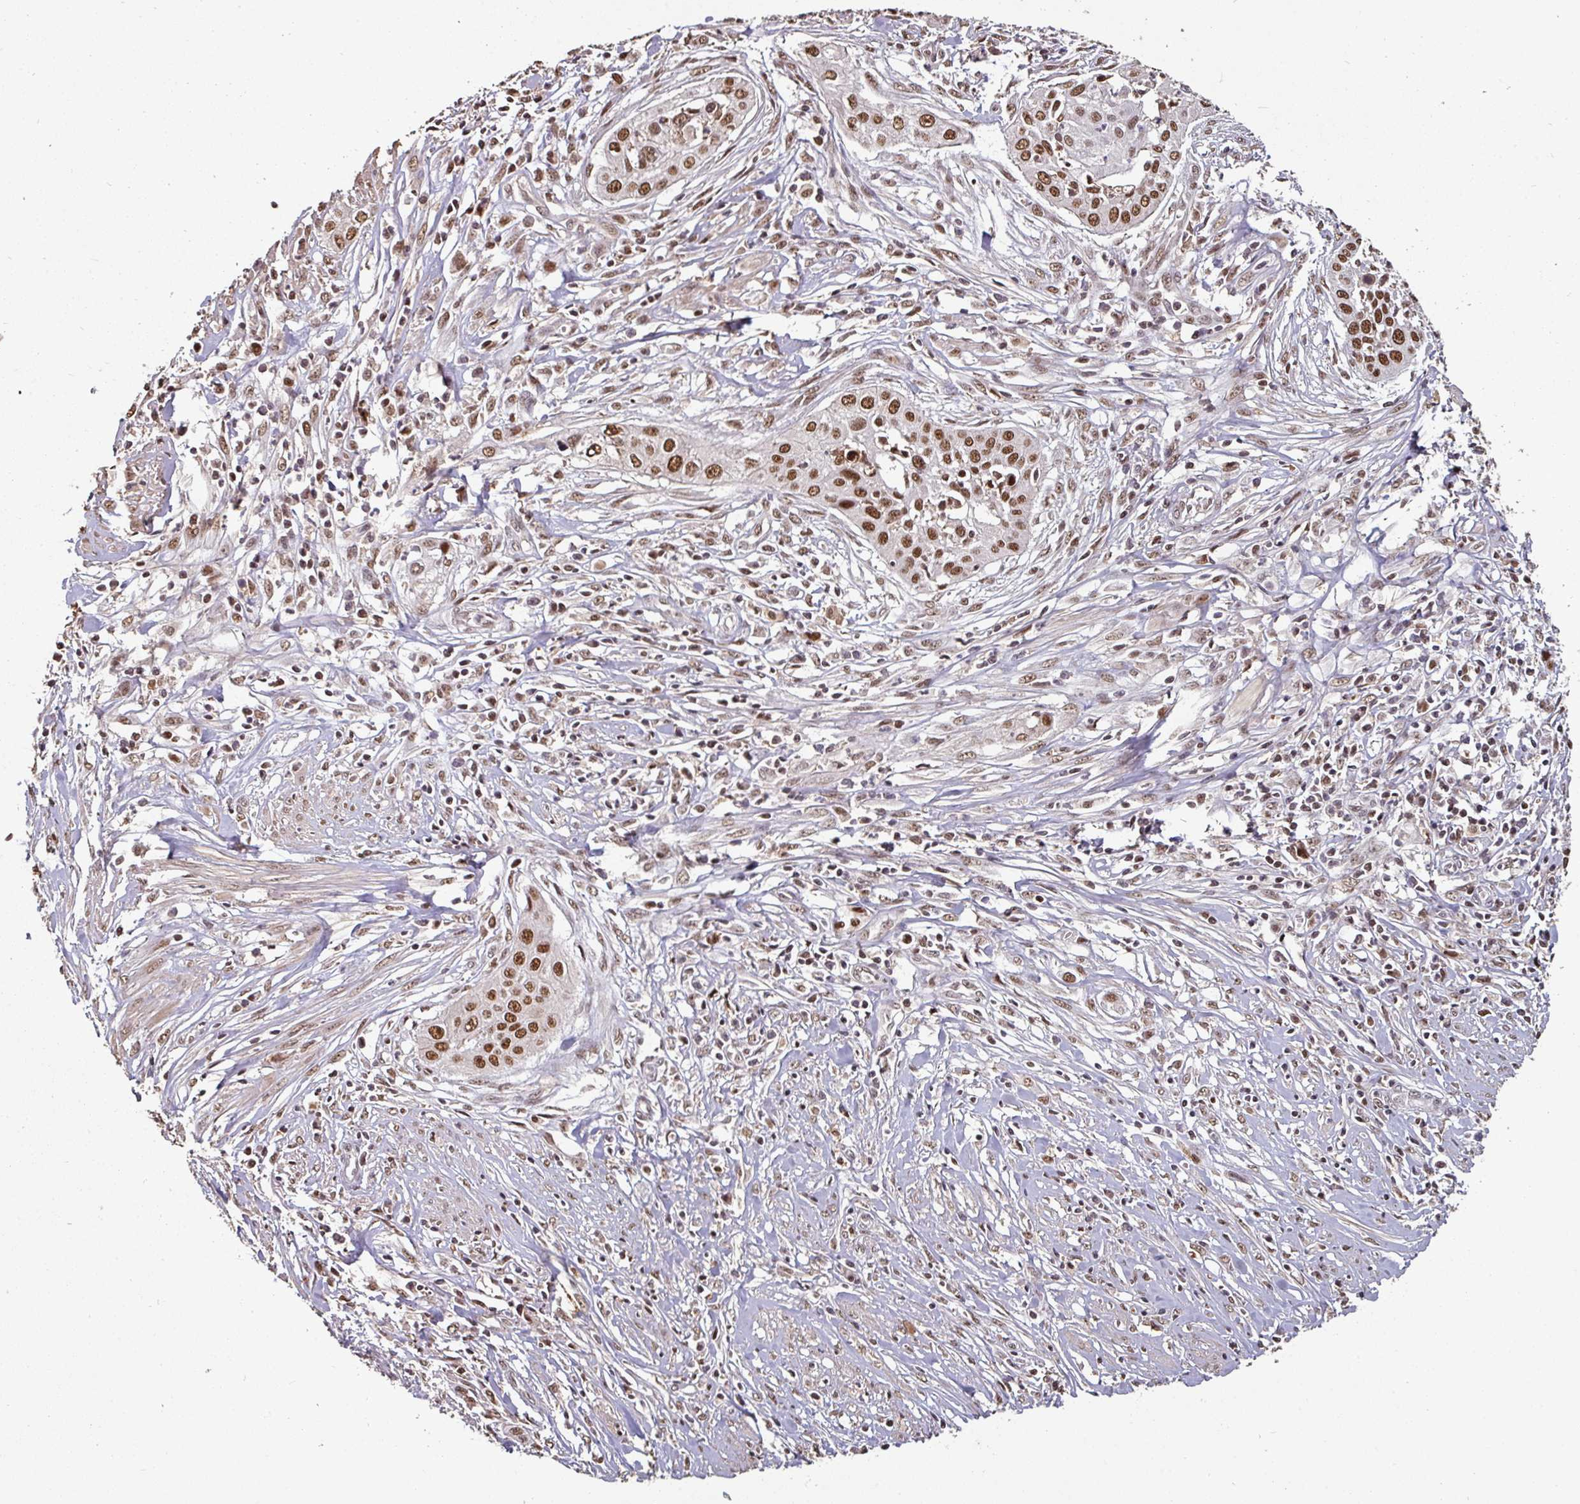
{"staining": {"intensity": "strong", "quantity": ">75%", "location": "nuclear"}, "tissue": "cervical cancer", "cell_type": "Tumor cells", "image_type": "cancer", "snomed": [{"axis": "morphology", "description": "Squamous cell carcinoma, NOS"}, {"axis": "topography", "description": "Cervix"}], "caption": "IHC (DAB (3,3'-diaminobenzidine)) staining of cervical cancer (squamous cell carcinoma) demonstrates strong nuclear protein positivity in approximately >75% of tumor cells.", "gene": "POLD1", "patient": {"sex": "female", "age": 34}}